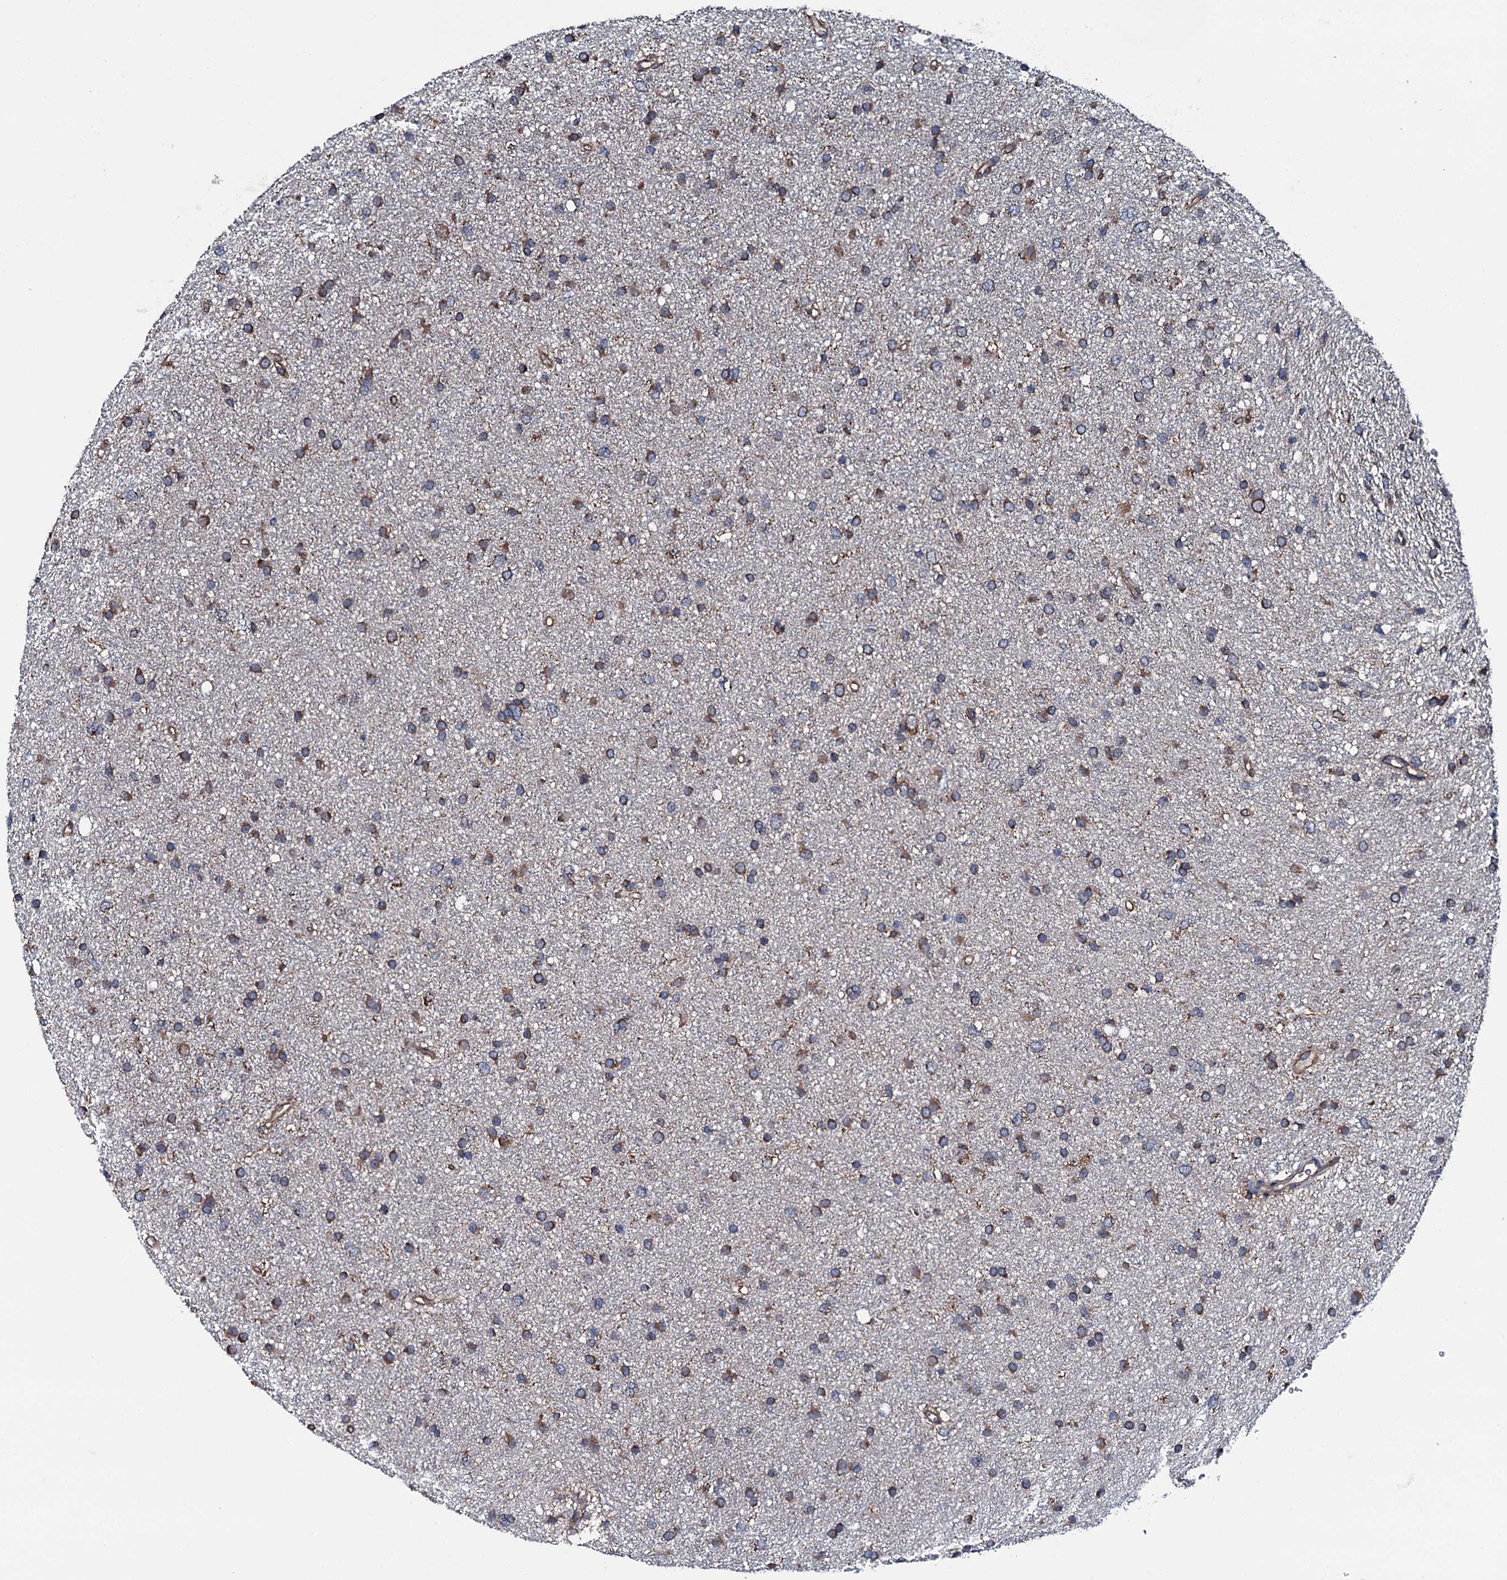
{"staining": {"intensity": "moderate", "quantity": ">75%", "location": "cytoplasmic/membranous"}, "tissue": "glioma", "cell_type": "Tumor cells", "image_type": "cancer", "snomed": [{"axis": "morphology", "description": "Glioma, malignant, Low grade"}, {"axis": "topography", "description": "Cerebral cortex"}], "caption": "Immunohistochemistry (IHC) micrograph of neoplastic tissue: human glioma stained using IHC reveals medium levels of moderate protein expression localized specifically in the cytoplasmic/membranous of tumor cells, appearing as a cytoplasmic/membranous brown color.", "gene": "RAB12", "patient": {"sex": "female", "age": 39}}